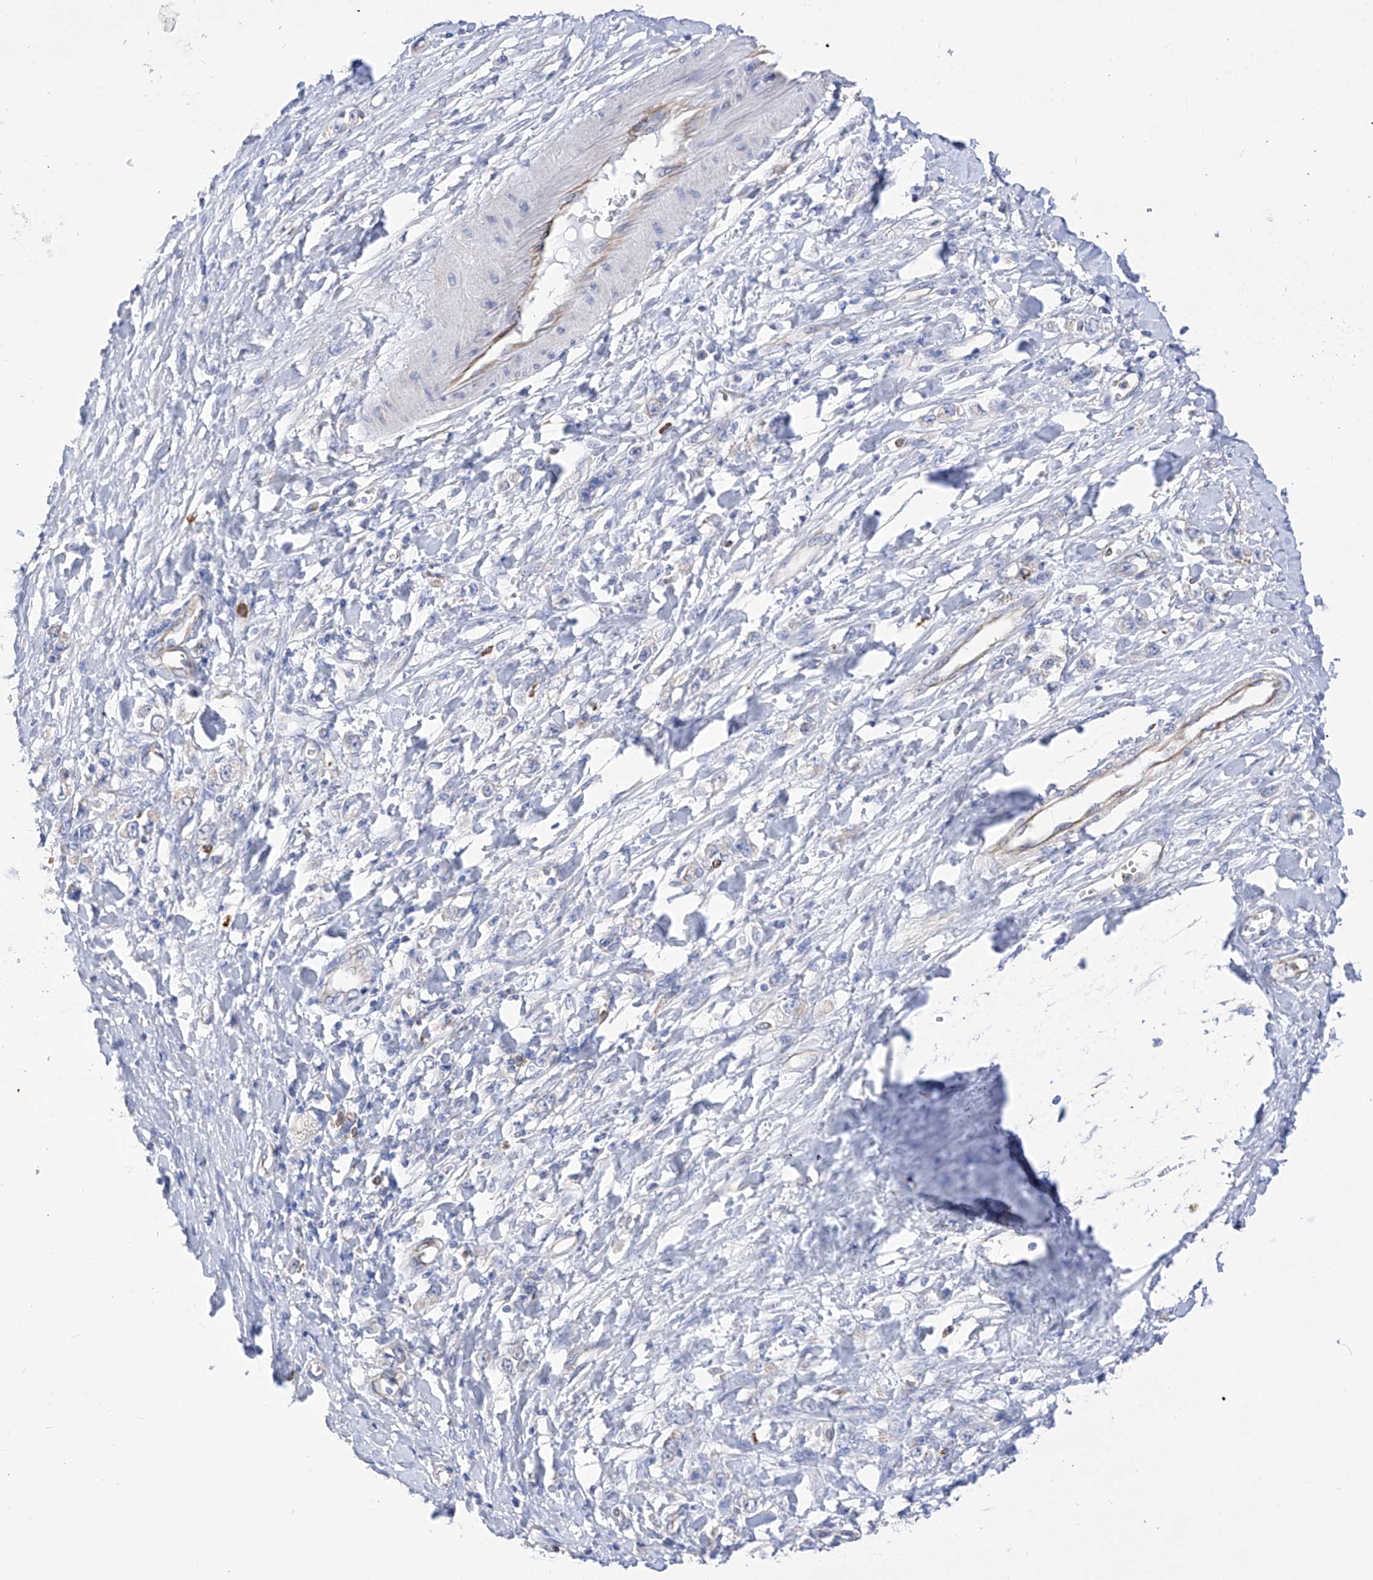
{"staining": {"intensity": "negative", "quantity": "none", "location": "none"}, "tissue": "stomach cancer", "cell_type": "Tumor cells", "image_type": "cancer", "snomed": [{"axis": "morphology", "description": "Adenocarcinoma, NOS"}, {"axis": "topography", "description": "Stomach"}], "caption": "Human stomach cancer stained for a protein using immunohistochemistry (IHC) reveals no positivity in tumor cells.", "gene": "FLG", "patient": {"sex": "female", "age": 76}}